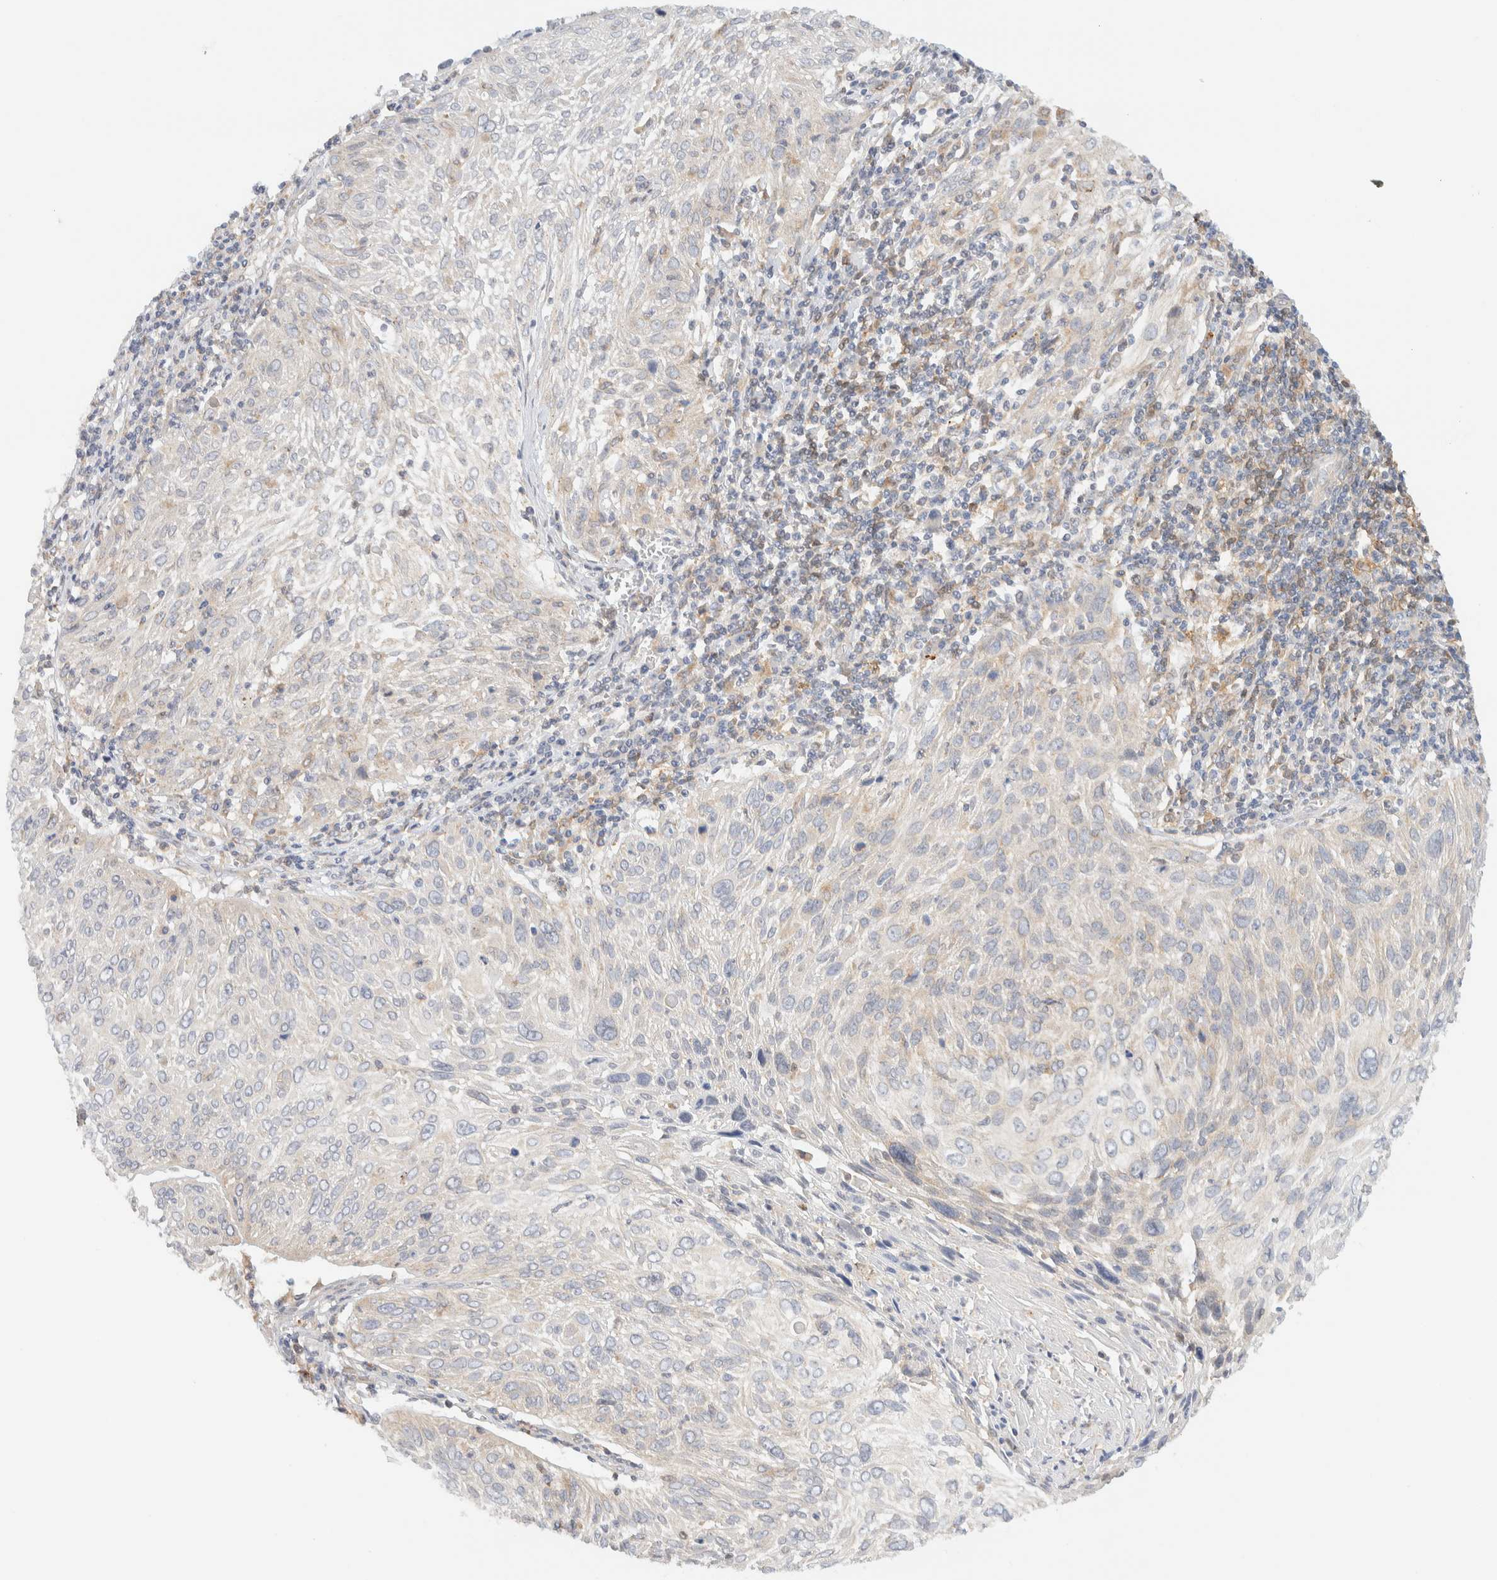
{"staining": {"intensity": "weak", "quantity": "<25%", "location": "cytoplasmic/membranous"}, "tissue": "cervical cancer", "cell_type": "Tumor cells", "image_type": "cancer", "snomed": [{"axis": "morphology", "description": "Squamous cell carcinoma, NOS"}, {"axis": "topography", "description": "Cervix"}], "caption": "Tumor cells show no significant expression in cervical cancer (squamous cell carcinoma). Nuclei are stained in blue.", "gene": "NT5C", "patient": {"sex": "female", "age": 51}}